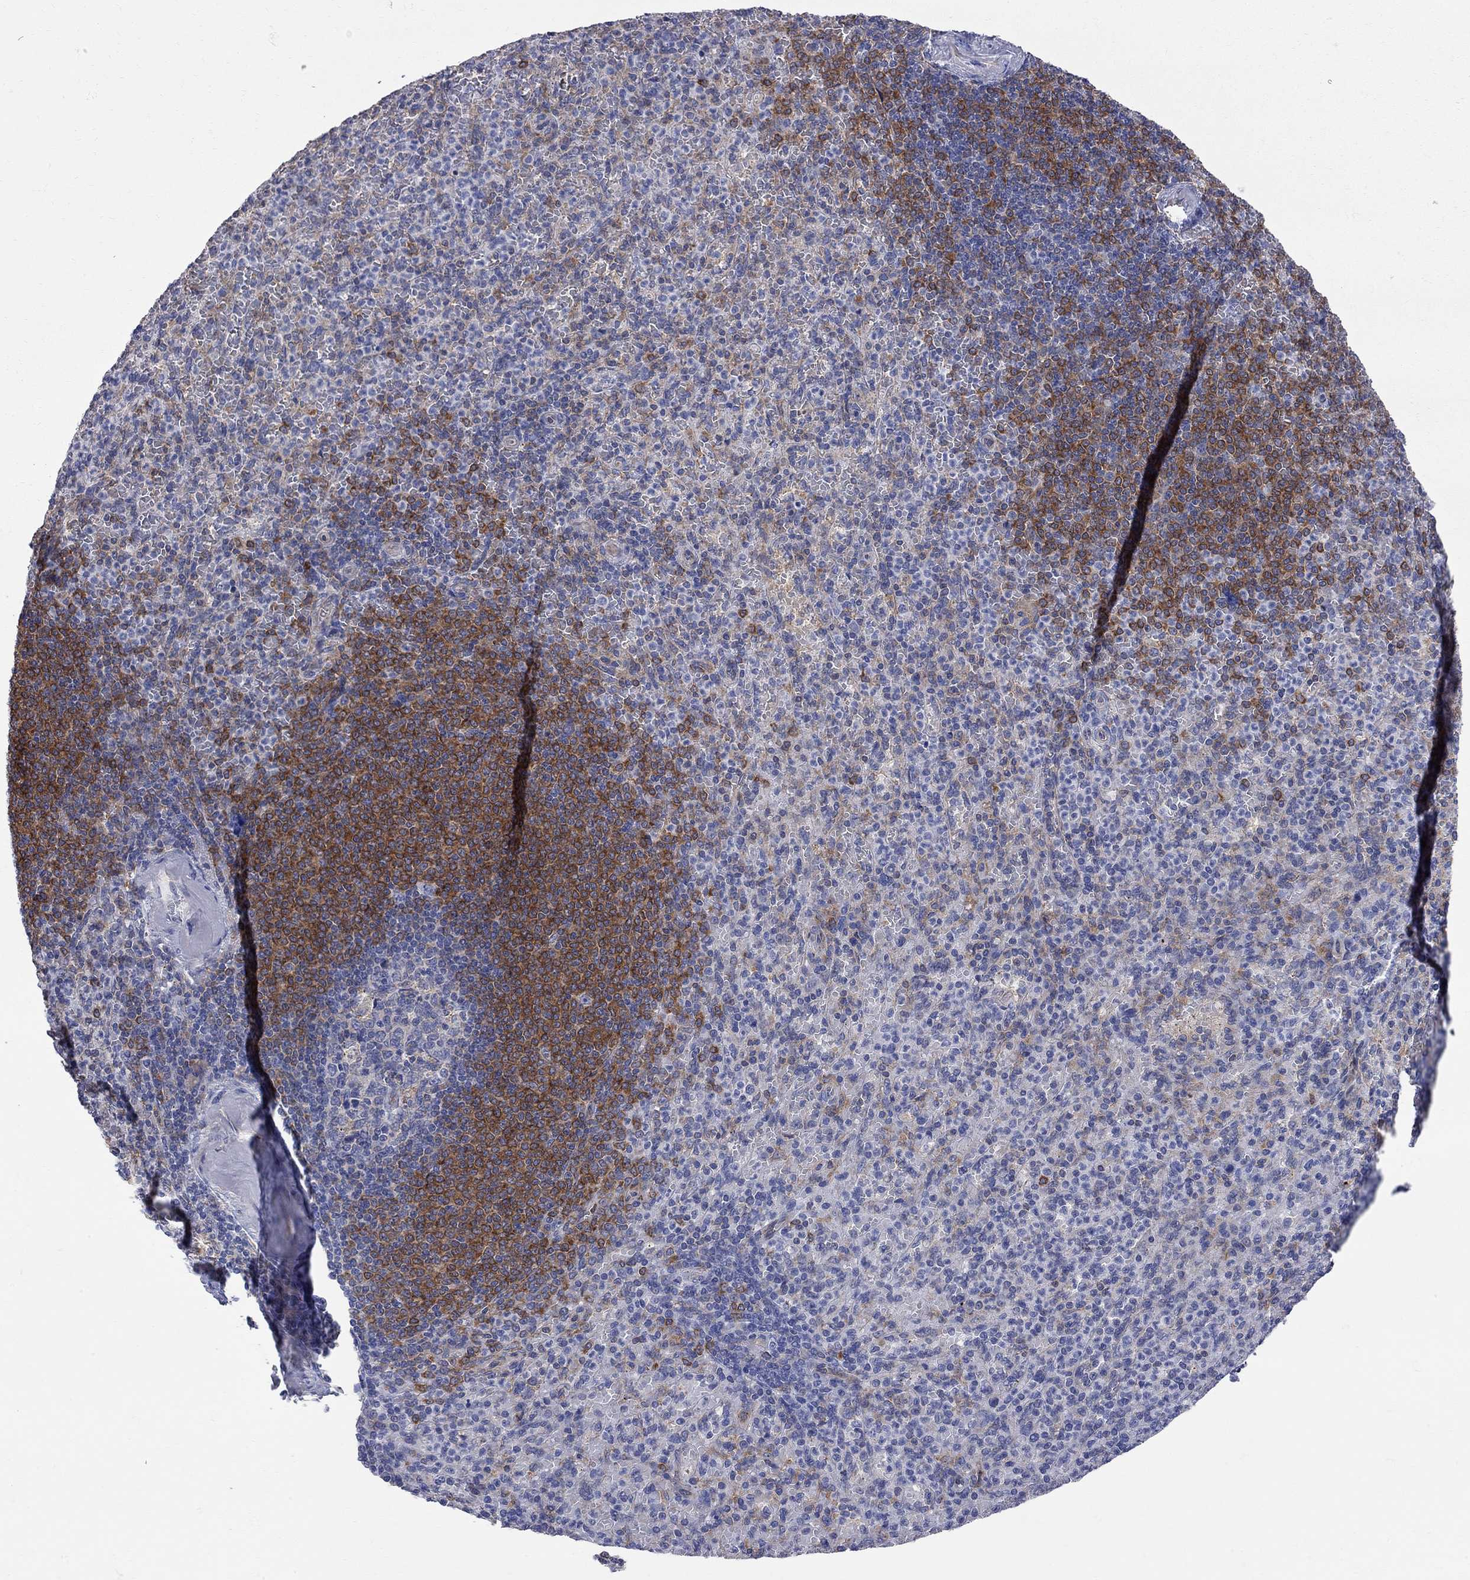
{"staining": {"intensity": "moderate", "quantity": "<25%", "location": "cytoplasmic/membranous"}, "tissue": "spleen", "cell_type": "Cells in red pulp", "image_type": "normal", "snomed": [{"axis": "morphology", "description": "Normal tissue, NOS"}, {"axis": "topography", "description": "Spleen"}], "caption": "DAB (3,3'-diaminobenzidine) immunohistochemical staining of benign spleen shows moderate cytoplasmic/membranous protein positivity in approximately <25% of cells in red pulp. The staining was performed using DAB (3,3'-diaminobenzidine) to visualize the protein expression in brown, while the nuclei were stained in blue with hematoxylin (Magnification: 20x).", "gene": "ABI3", "patient": {"sex": "female", "age": 74}}